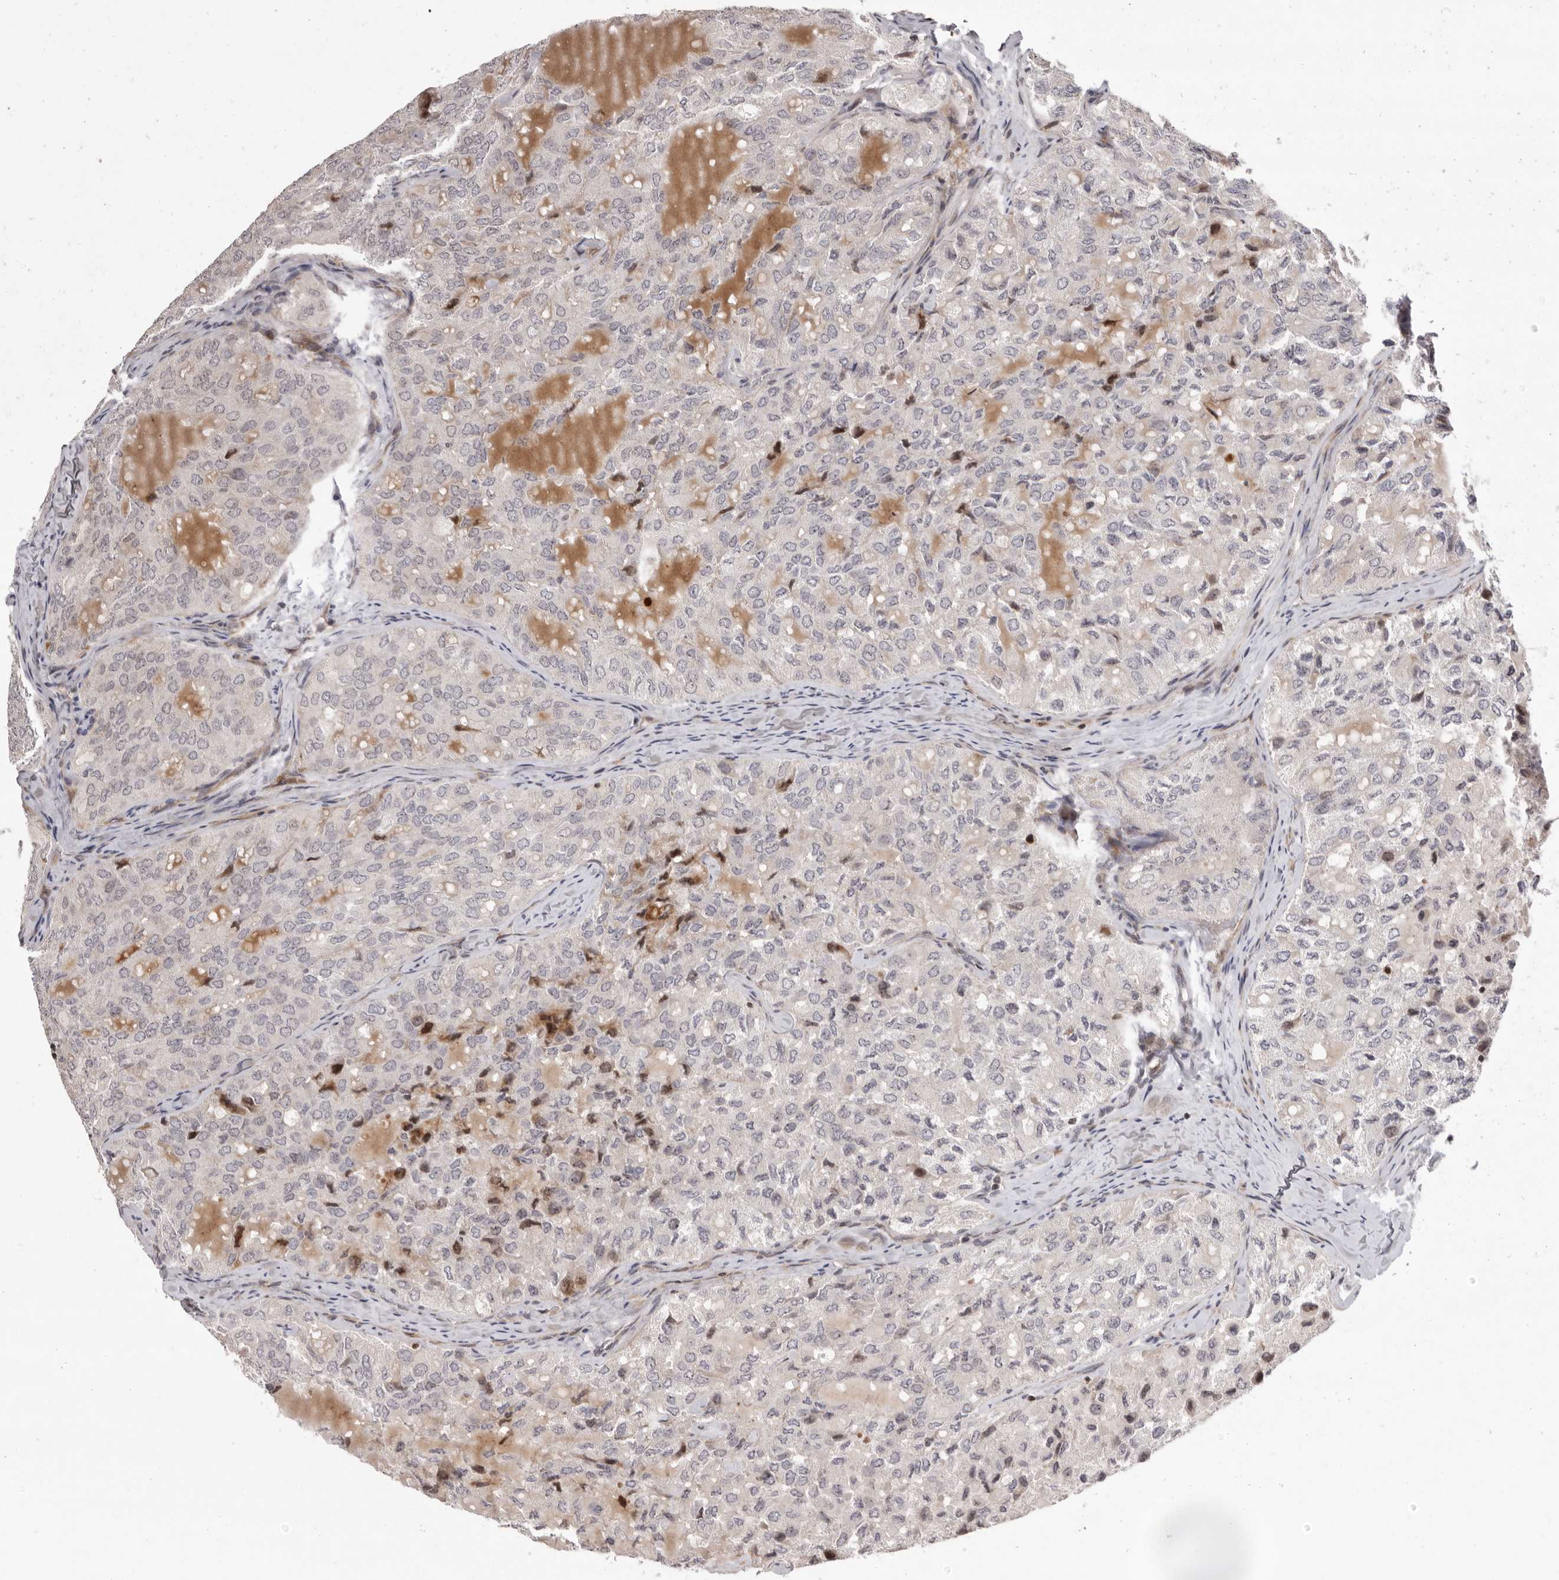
{"staining": {"intensity": "weak", "quantity": "25%-75%", "location": "nuclear"}, "tissue": "thyroid cancer", "cell_type": "Tumor cells", "image_type": "cancer", "snomed": [{"axis": "morphology", "description": "Follicular adenoma carcinoma, NOS"}, {"axis": "topography", "description": "Thyroid gland"}], "caption": "IHC (DAB) staining of thyroid cancer shows weak nuclear protein positivity in approximately 25%-75% of tumor cells.", "gene": "AZIN1", "patient": {"sex": "male", "age": 75}}